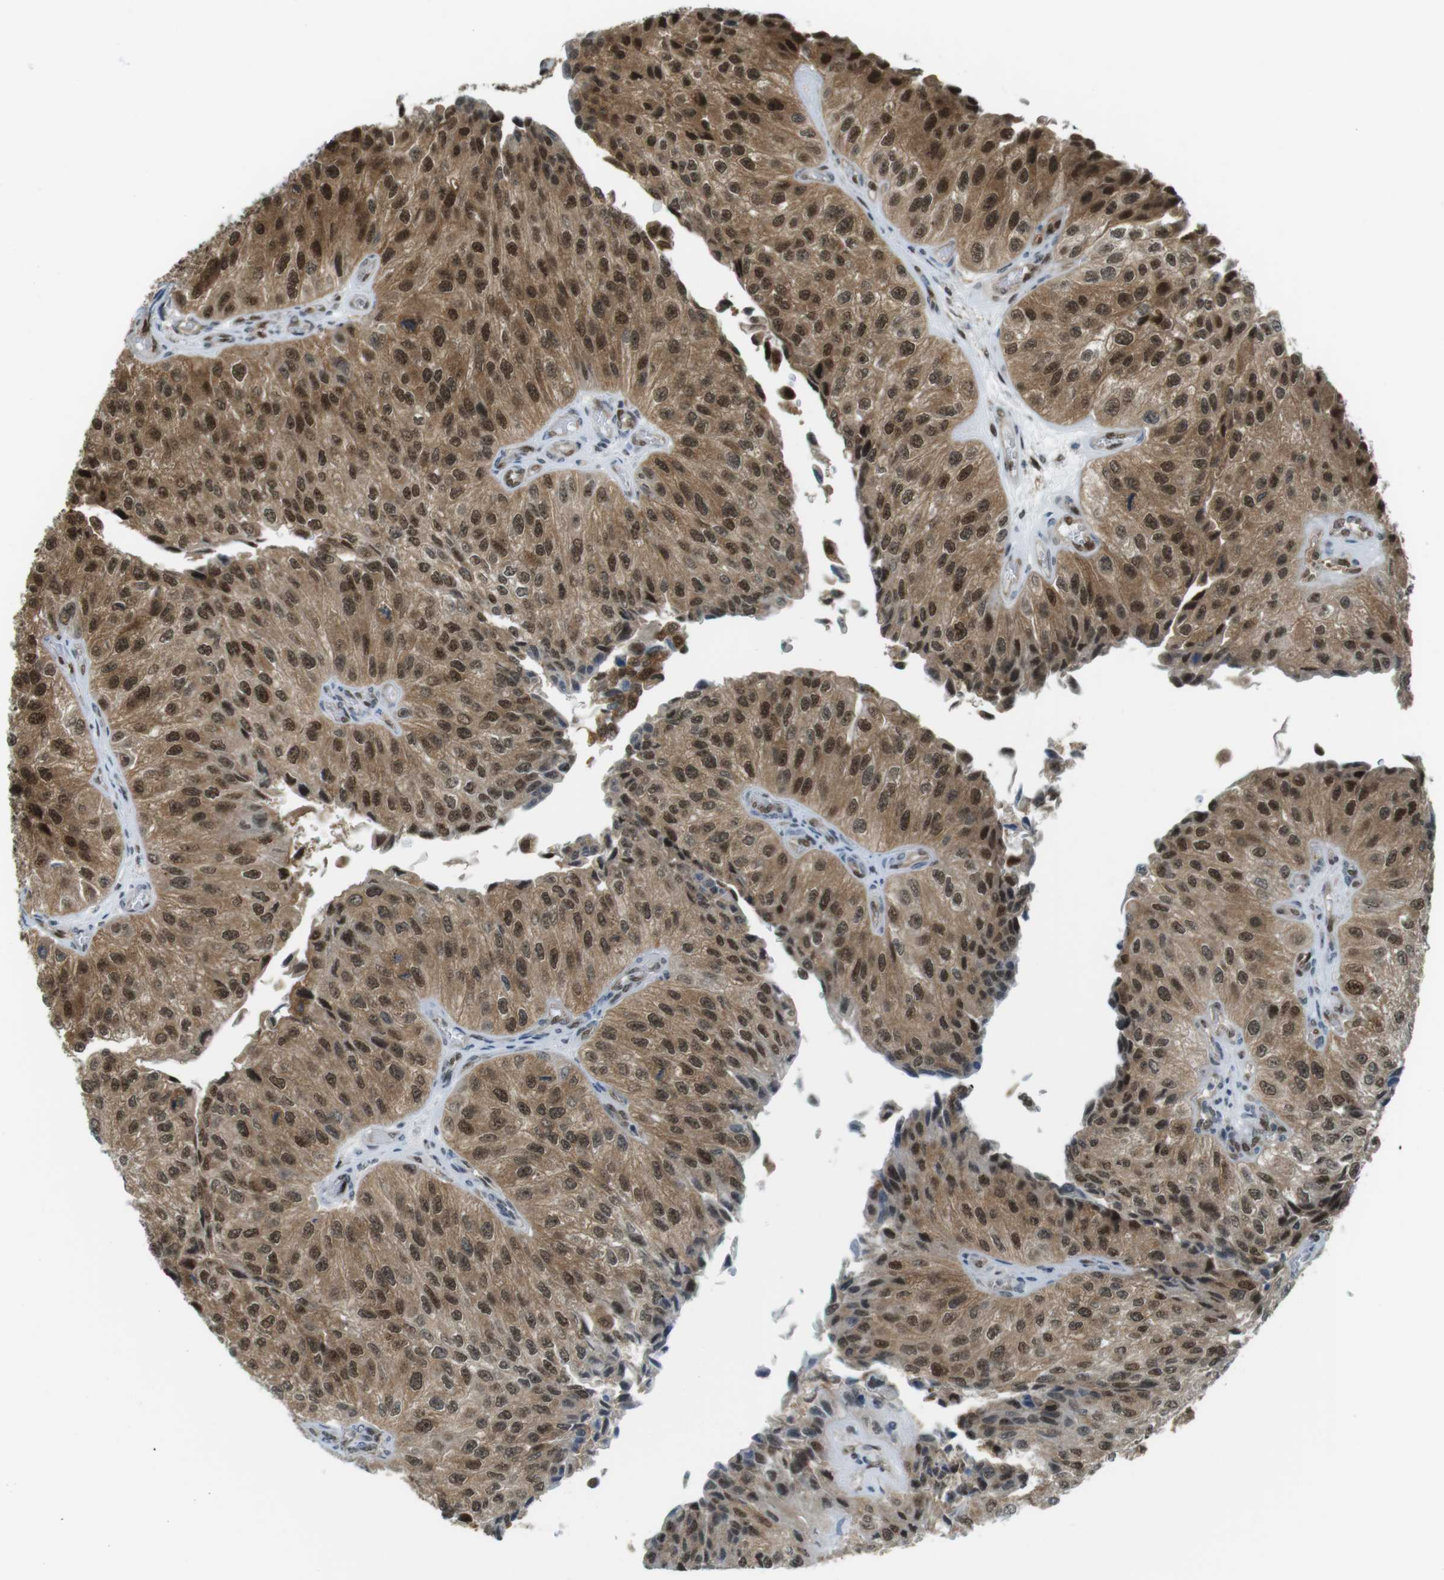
{"staining": {"intensity": "strong", "quantity": ">75%", "location": "cytoplasmic/membranous,nuclear"}, "tissue": "urothelial cancer", "cell_type": "Tumor cells", "image_type": "cancer", "snomed": [{"axis": "morphology", "description": "Urothelial carcinoma, High grade"}, {"axis": "topography", "description": "Kidney"}, {"axis": "topography", "description": "Urinary bladder"}], "caption": "Protein expression analysis of high-grade urothelial carcinoma demonstrates strong cytoplasmic/membranous and nuclear staining in approximately >75% of tumor cells. (DAB = brown stain, brightfield microscopy at high magnification).", "gene": "UBB", "patient": {"sex": "male", "age": 77}}